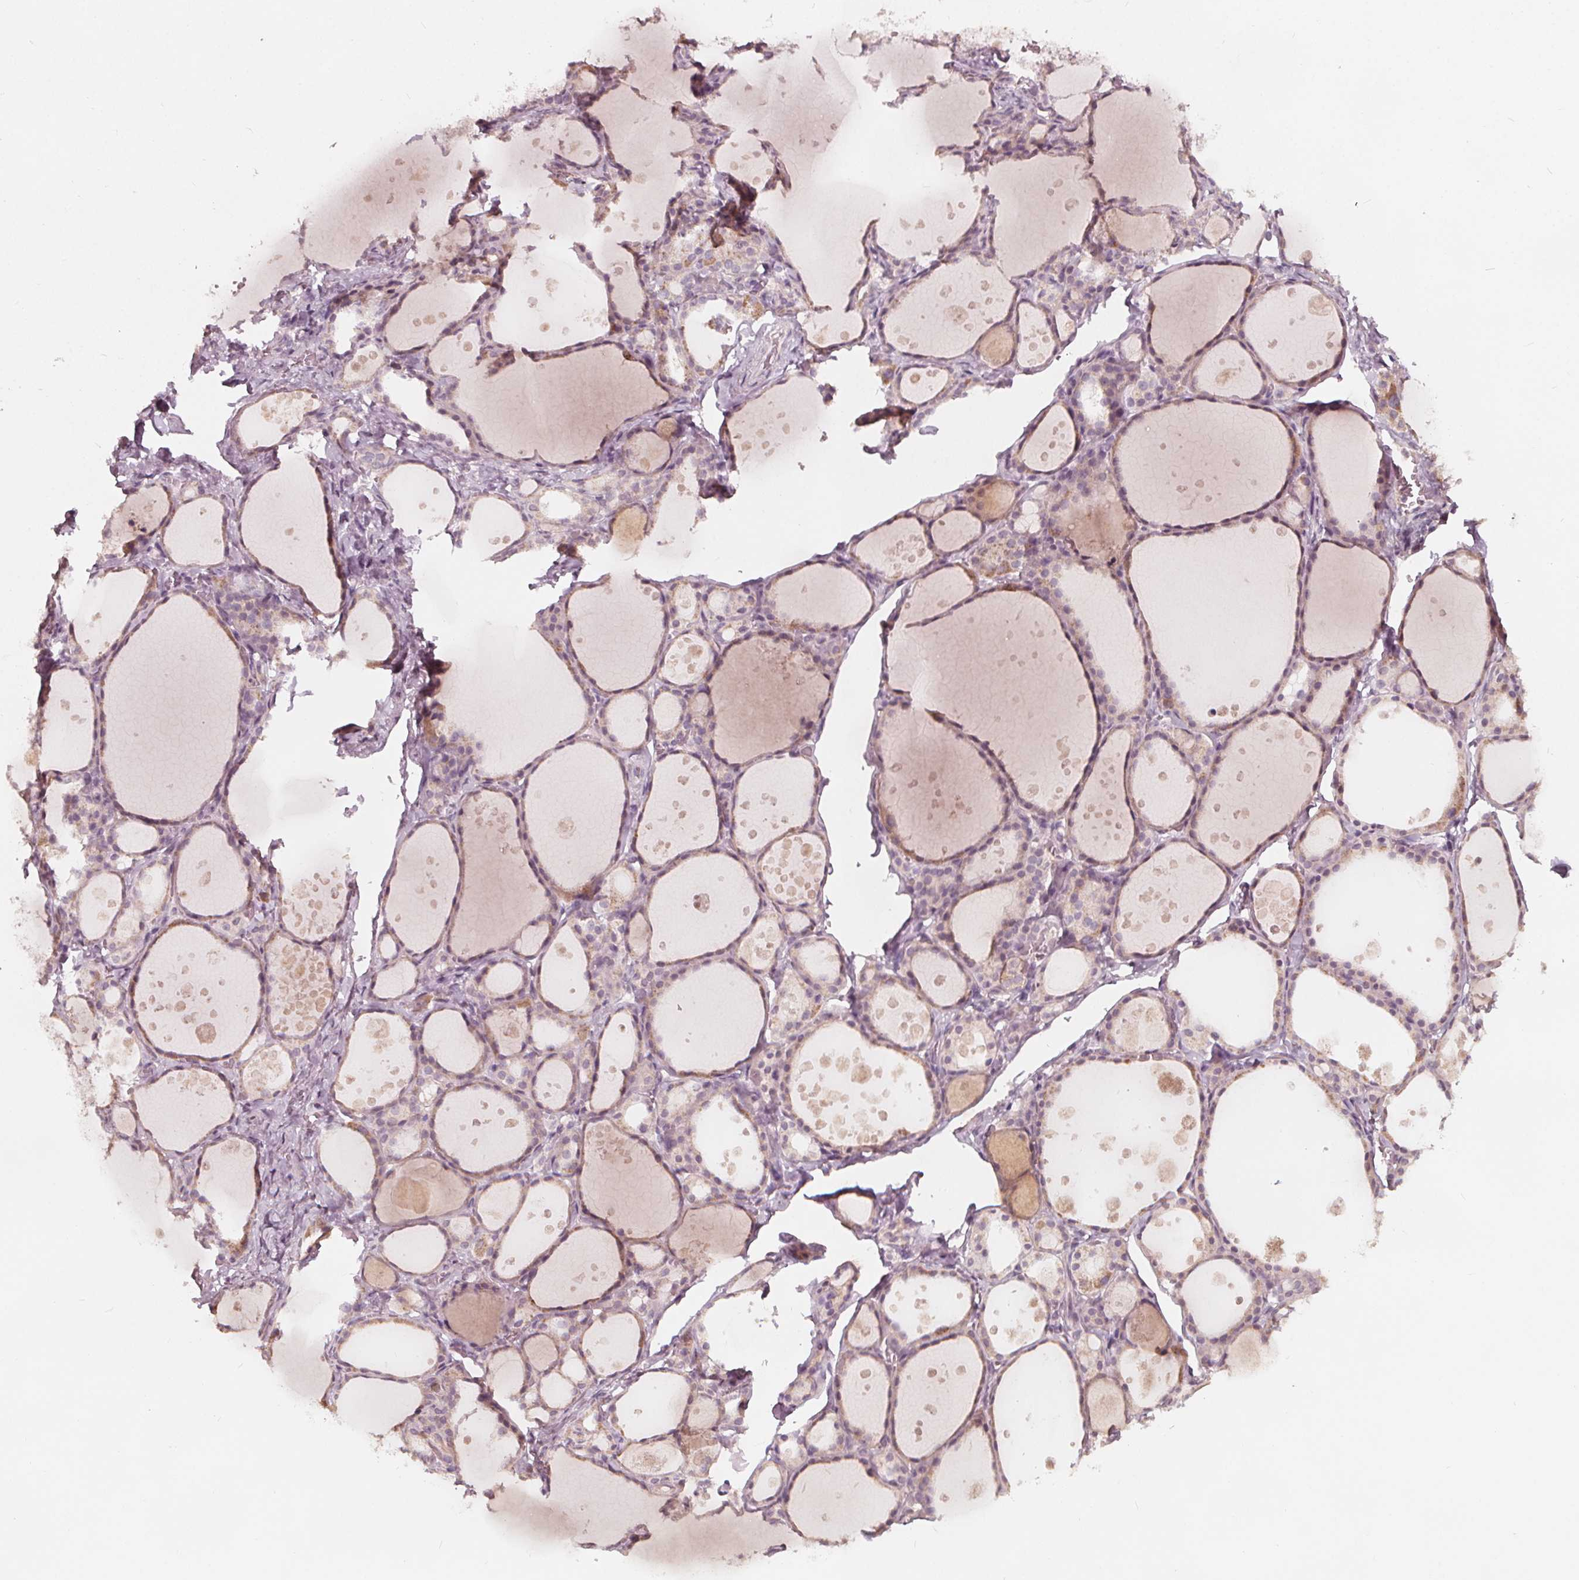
{"staining": {"intensity": "weak", "quantity": "25%-75%", "location": "cytoplasmic/membranous"}, "tissue": "thyroid gland", "cell_type": "Glandular cells", "image_type": "normal", "snomed": [{"axis": "morphology", "description": "Normal tissue, NOS"}, {"axis": "topography", "description": "Thyroid gland"}], "caption": "Immunohistochemistry of normal human thyroid gland demonstrates low levels of weak cytoplasmic/membranous expression in approximately 25%-75% of glandular cells.", "gene": "NPC1L1", "patient": {"sex": "male", "age": 68}}